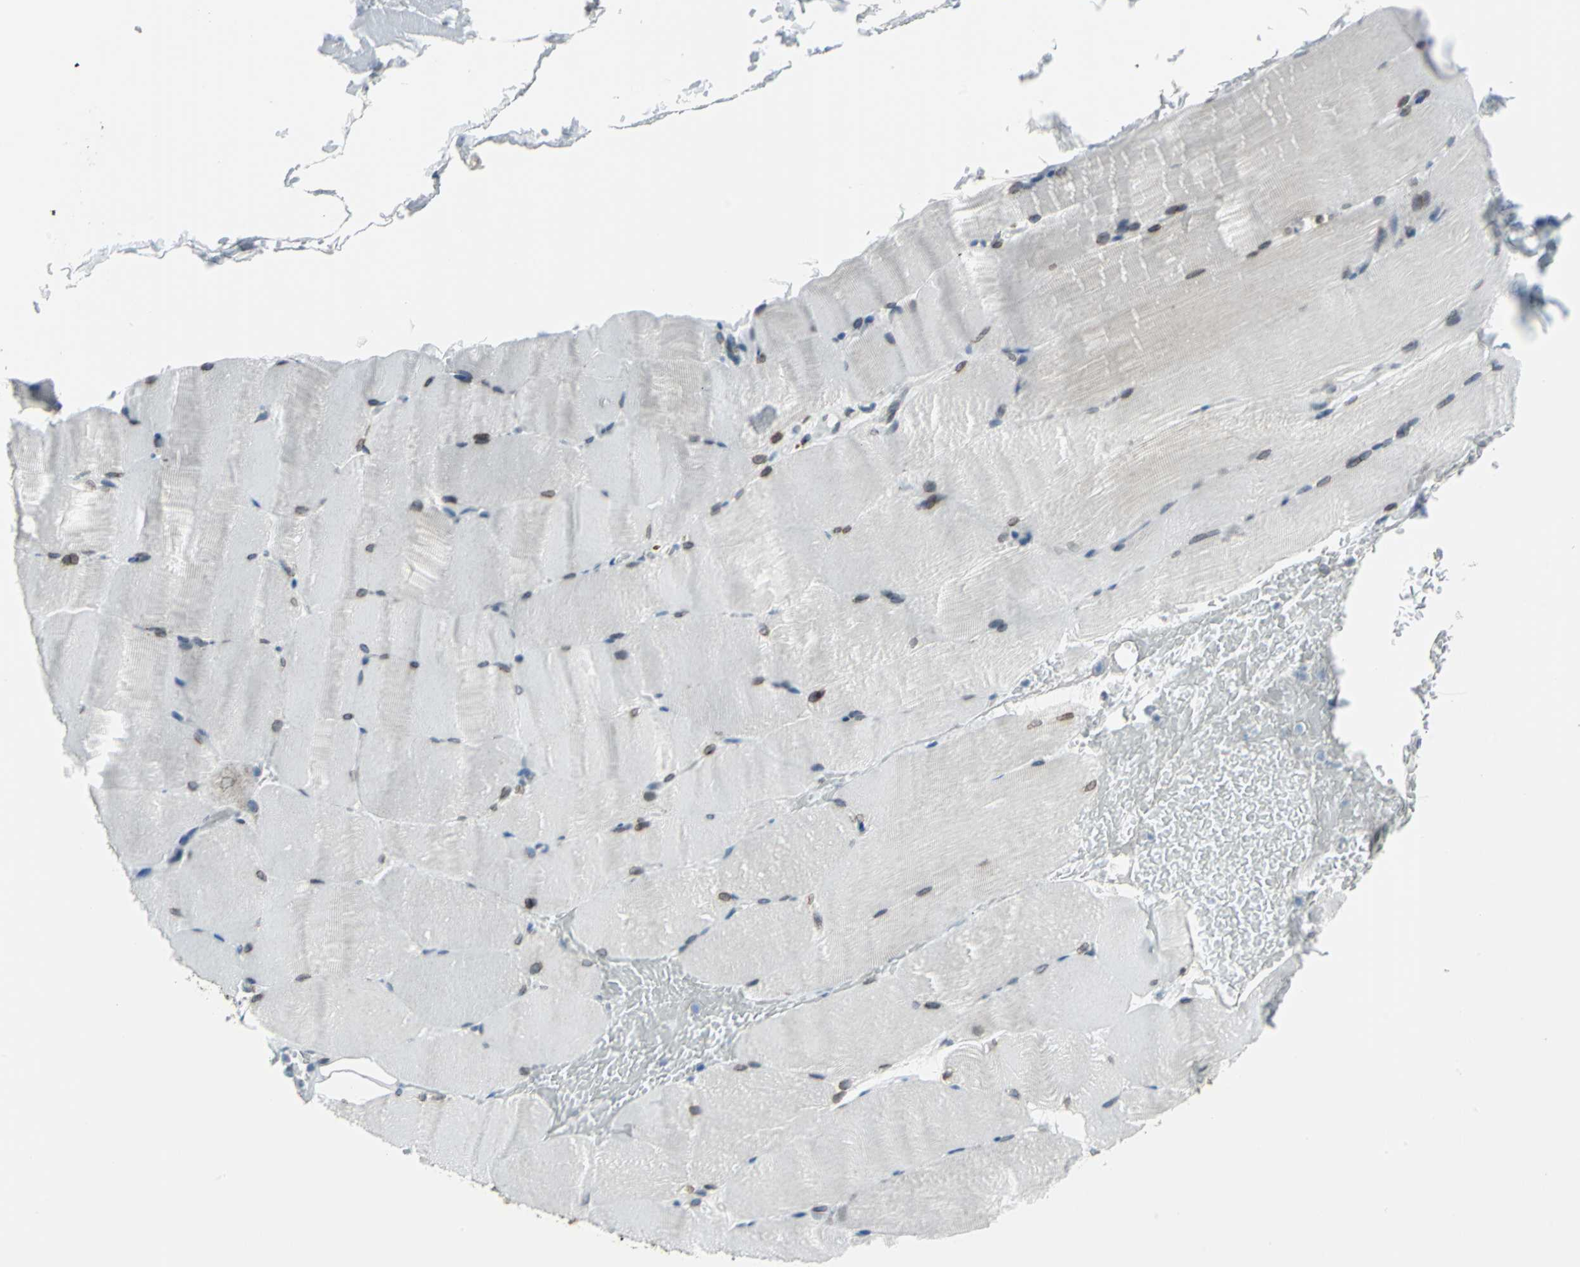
{"staining": {"intensity": "moderate", "quantity": "25%-75%", "location": "cytoplasmic/membranous,nuclear"}, "tissue": "skeletal muscle", "cell_type": "Myocytes", "image_type": "normal", "snomed": [{"axis": "morphology", "description": "Normal tissue, NOS"}, {"axis": "topography", "description": "Skeletal muscle"}, {"axis": "topography", "description": "Parathyroid gland"}], "caption": "Protein staining of unremarkable skeletal muscle reveals moderate cytoplasmic/membranous,nuclear expression in approximately 25%-75% of myocytes.", "gene": "SNUPN", "patient": {"sex": "female", "age": 37}}